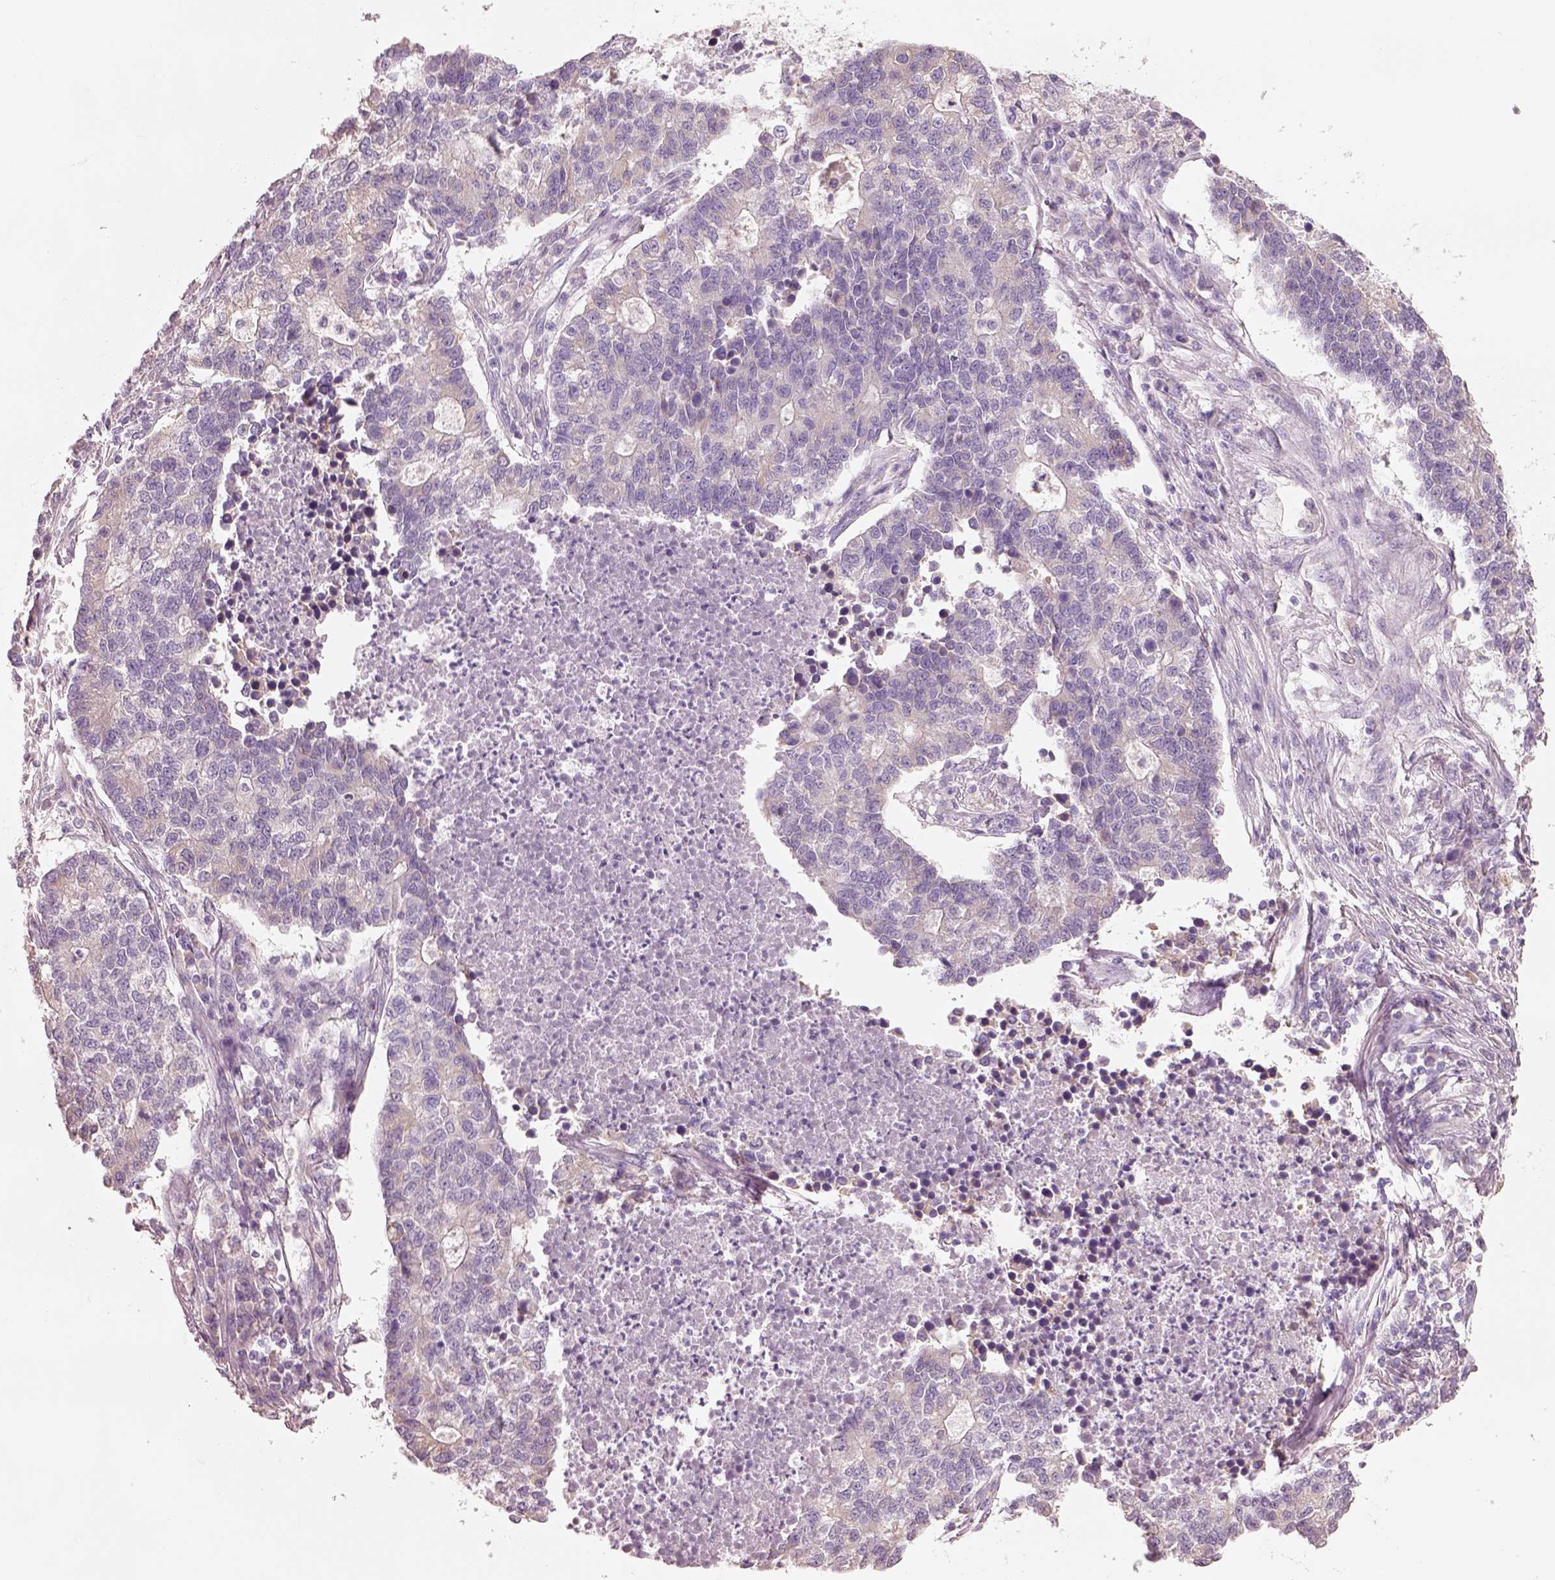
{"staining": {"intensity": "negative", "quantity": "none", "location": "none"}, "tissue": "lung cancer", "cell_type": "Tumor cells", "image_type": "cancer", "snomed": [{"axis": "morphology", "description": "Adenocarcinoma, NOS"}, {"axis": "topography", "description": "Lung"}], "caption": "This is a image of immunohistochemistry (IHC) staining of lung adenocarcinoma, which shows no expression in tumor cells. The staining was performed using DAB to visualize the protein expression in brown, while the nuclei were stained in blue with hematoxylin (Magnification: 20x).", "gene": "PNOC", "patient": {"sex": "male", "age": 57}}